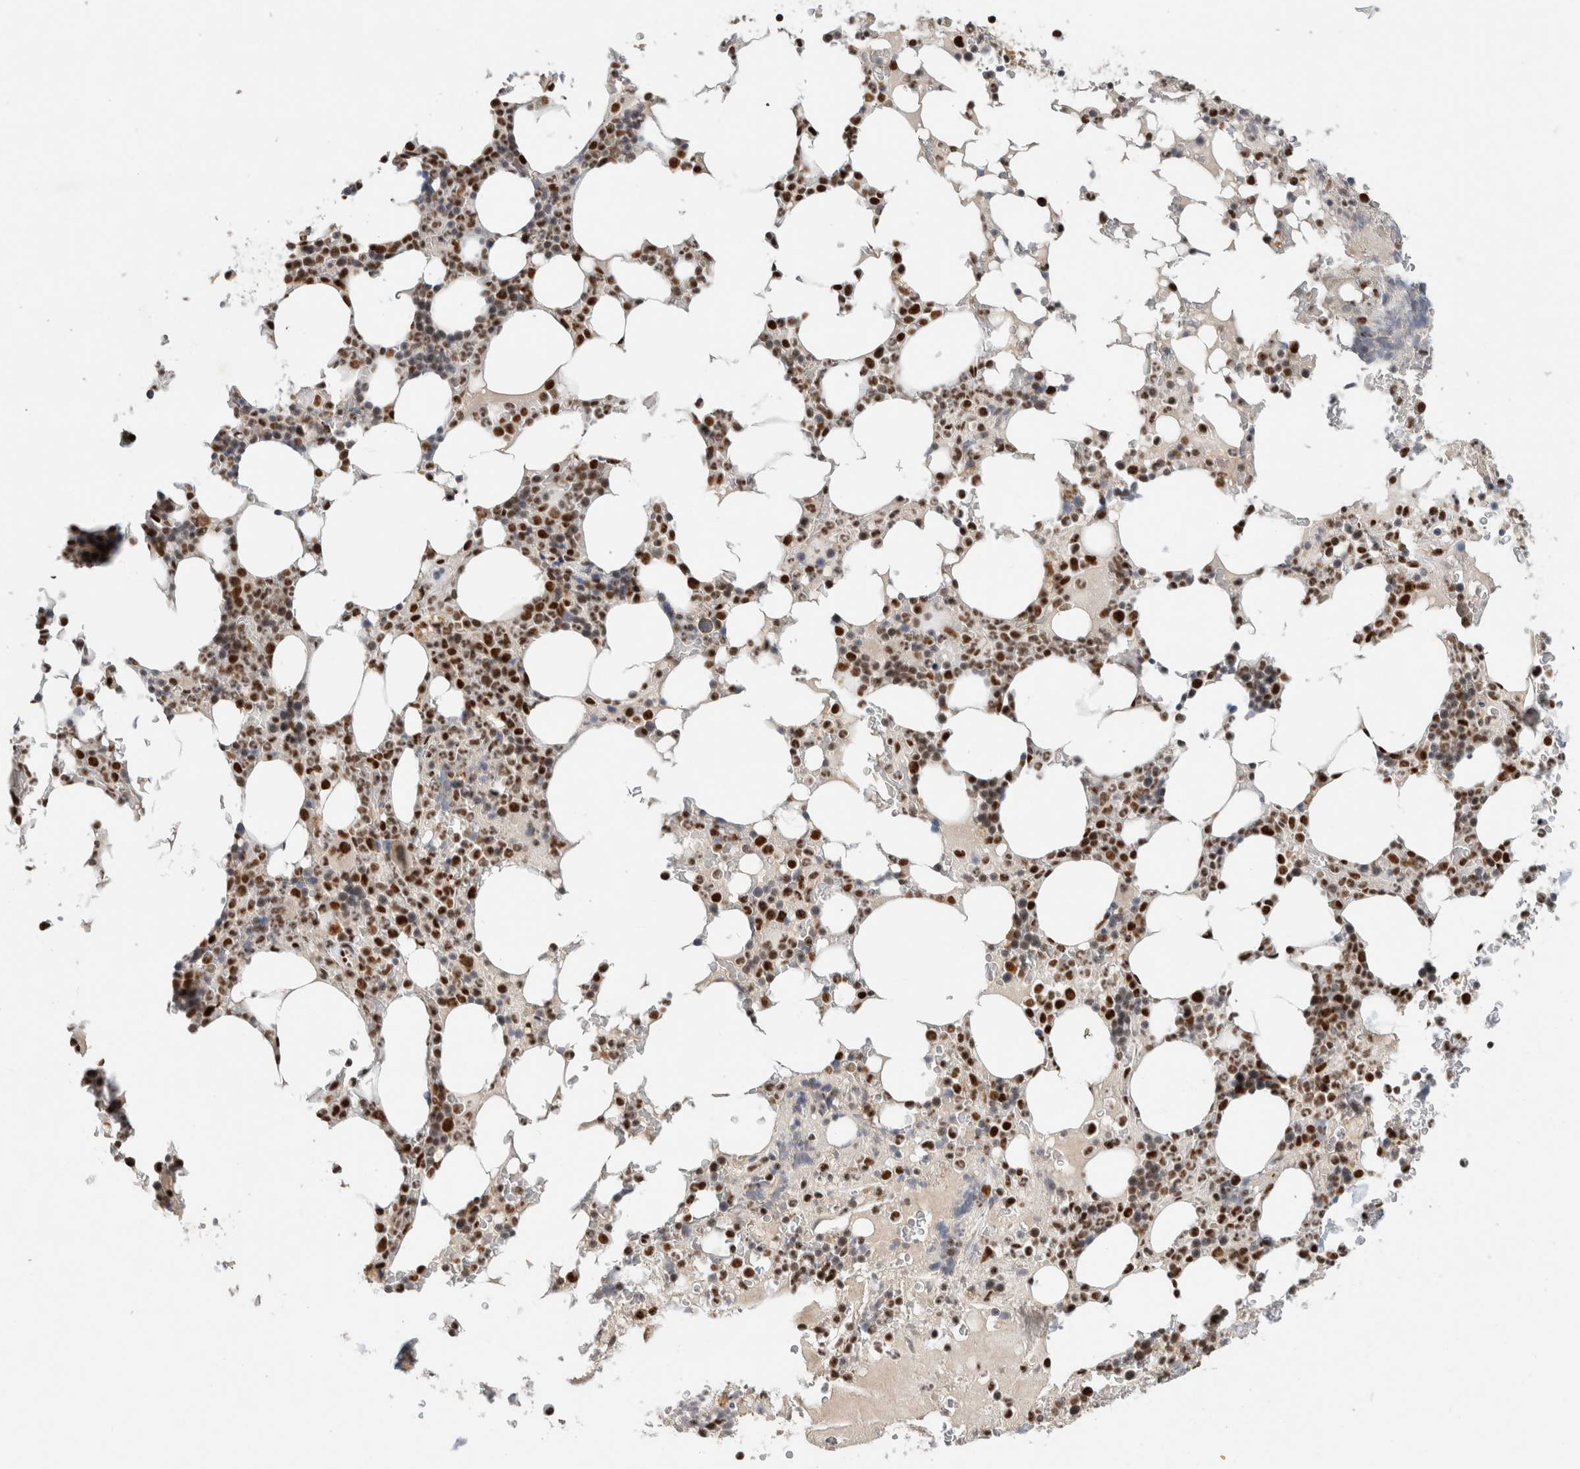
{"staining": {"intensity": "strong", "quantity": ">75%", "location": "nuclear"}, "tissue": "bone marrow", "cell_type": "Hematopoietic cells", "image_type": "normal", "snomed": [{"axis": "morphology", "description": "Normal tissue, NOS"}, {"axis": "topography", "description": "Bone marrow"}], "caption": "DAB (3,3'-diaminobenzidine) immunohistochemical staining of benign human bone marrow shows strong nuclear protein expression in about >75% of hematopoietic cells. The staining is performed using DAB (3,3'-diaminobenzidine) brown chromogen to label protein expression. The nuclei are counter-stained blue using hematoxylin.", "gene": "DDX42", "patient": {"sex": "male", "age": 58}}